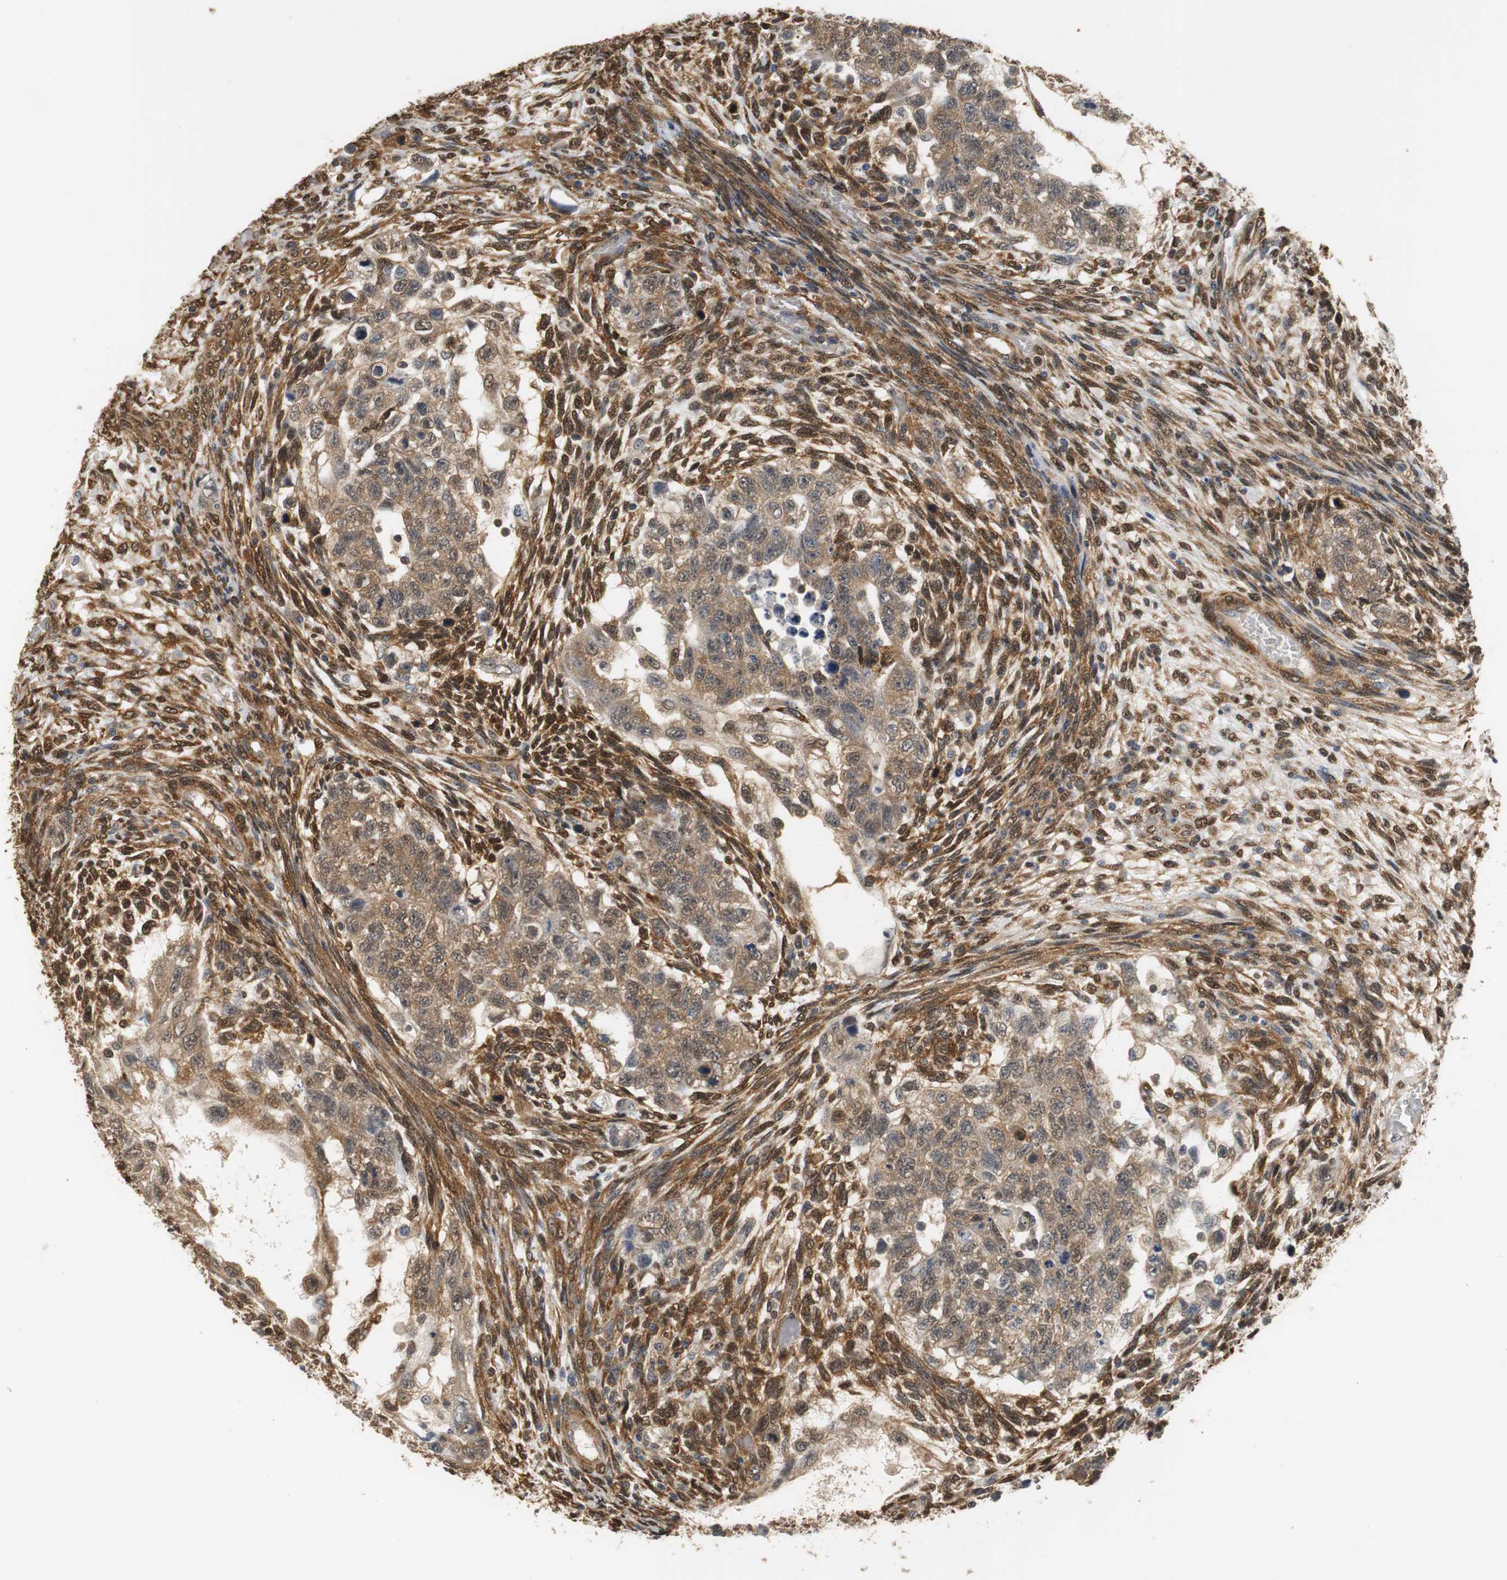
{"staining": {"intensity": "moderate", "quantity": ">75%", "location": "cytoplasmic/membranous,nuclear"}, "tissue": "testis cancer", "cell_type": "Tumor cells", "image_type": "cancer", "snomed": [{"axis": "morphology", "description": "Normal tissue, NOS"}, {"axis": "morphology", "description": "Carcinoma, Embryonal, NOS"}, {"axis": "topography", "description": "Testis"}], "caption": "Immunohistochemistry of human embryonal carcinoma (testis) exhibits medium levels of moderate cytoplasmic/membranous and nuclear expression in about >75% of tumor cells.", "gene": "UBQLN2", "patient": {"sex": "male", "age": 36}}